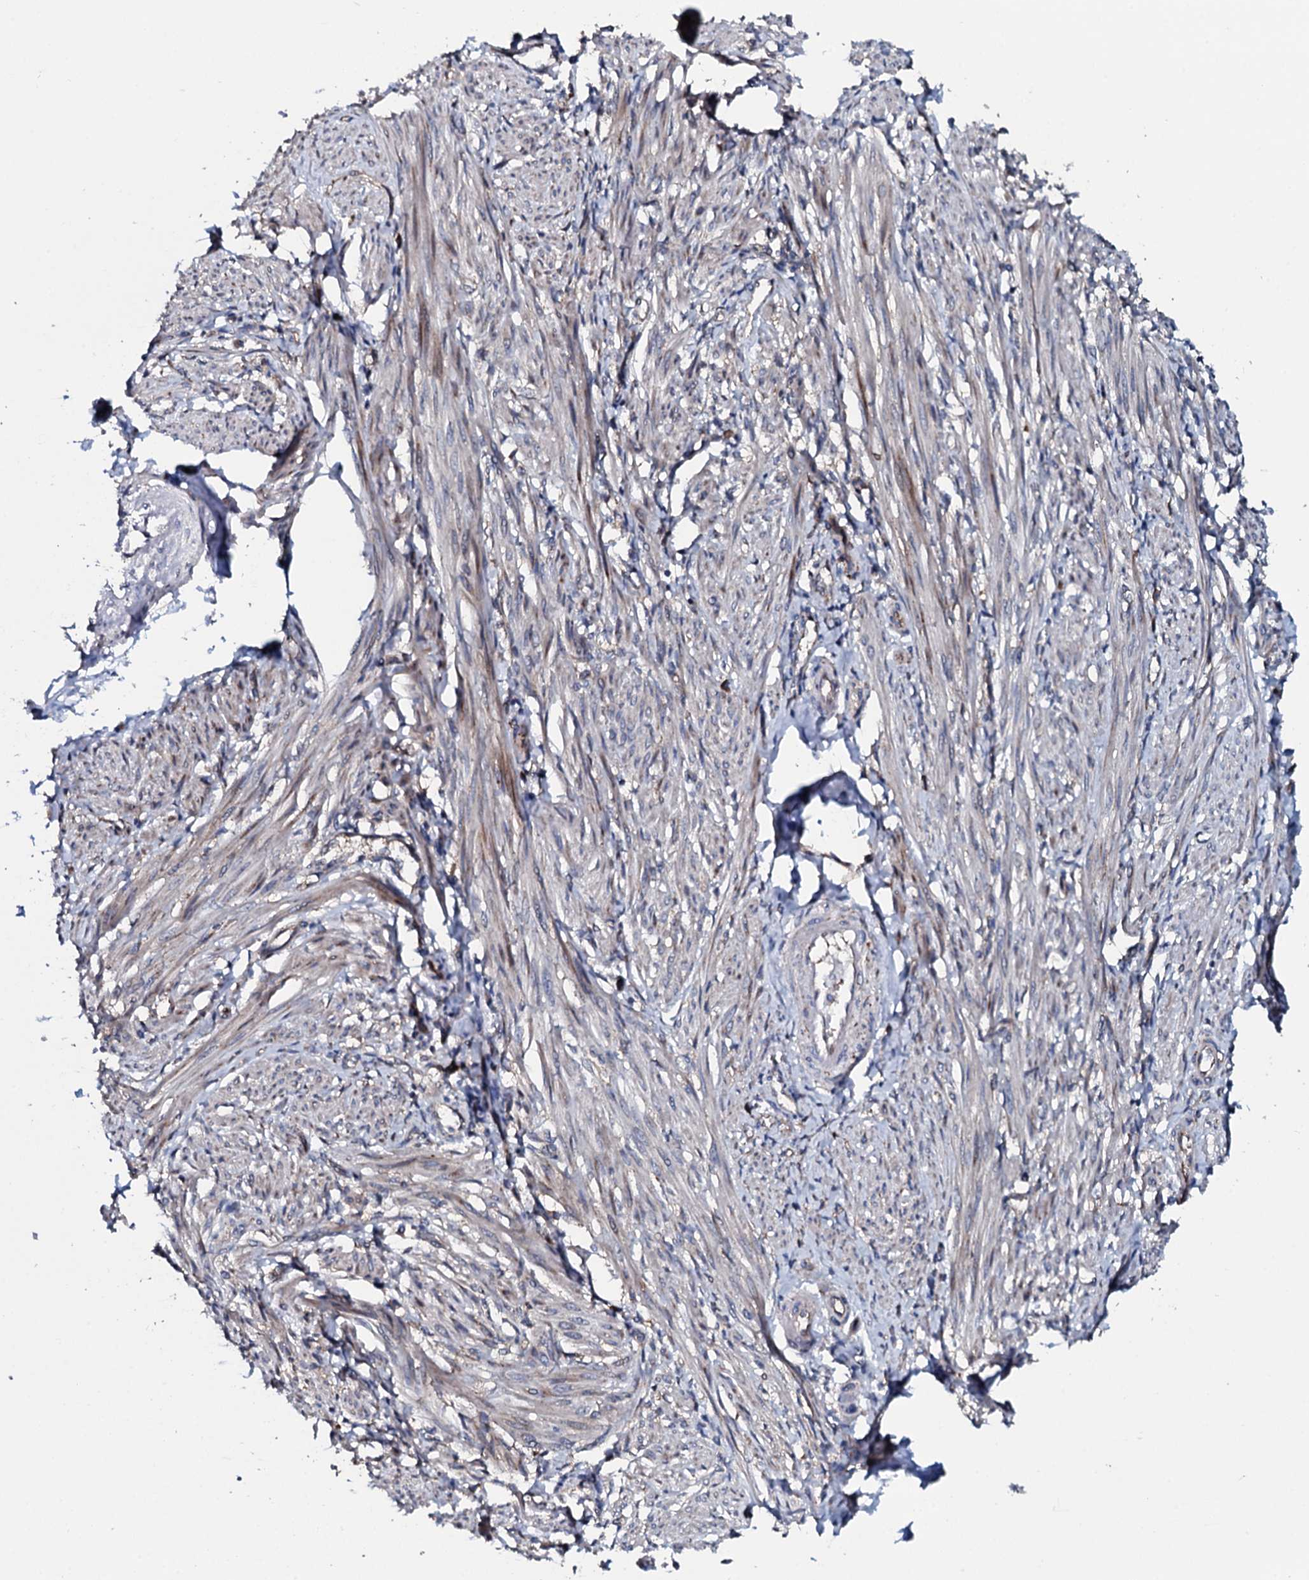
{"staining": {"intensity": "weak", "quantity": "<25%", "location": "cytoplasmic/membranous"}, "tissue": "smooth muscle", "cell_type": "Smooth muscle cells", "image_type": "normal", "snomed": [{"axis": "morphology", "description": "Normal tissue, NOS"}, {"axis": "topography", "description": "Smooth muscle"}], "caption": "Photomicrograph shows no protein positivity in smooth muscle cells of unremarkable smooth muscle.", "gene": "IL12B", "patient": {"sex": "female", "age": 39}}